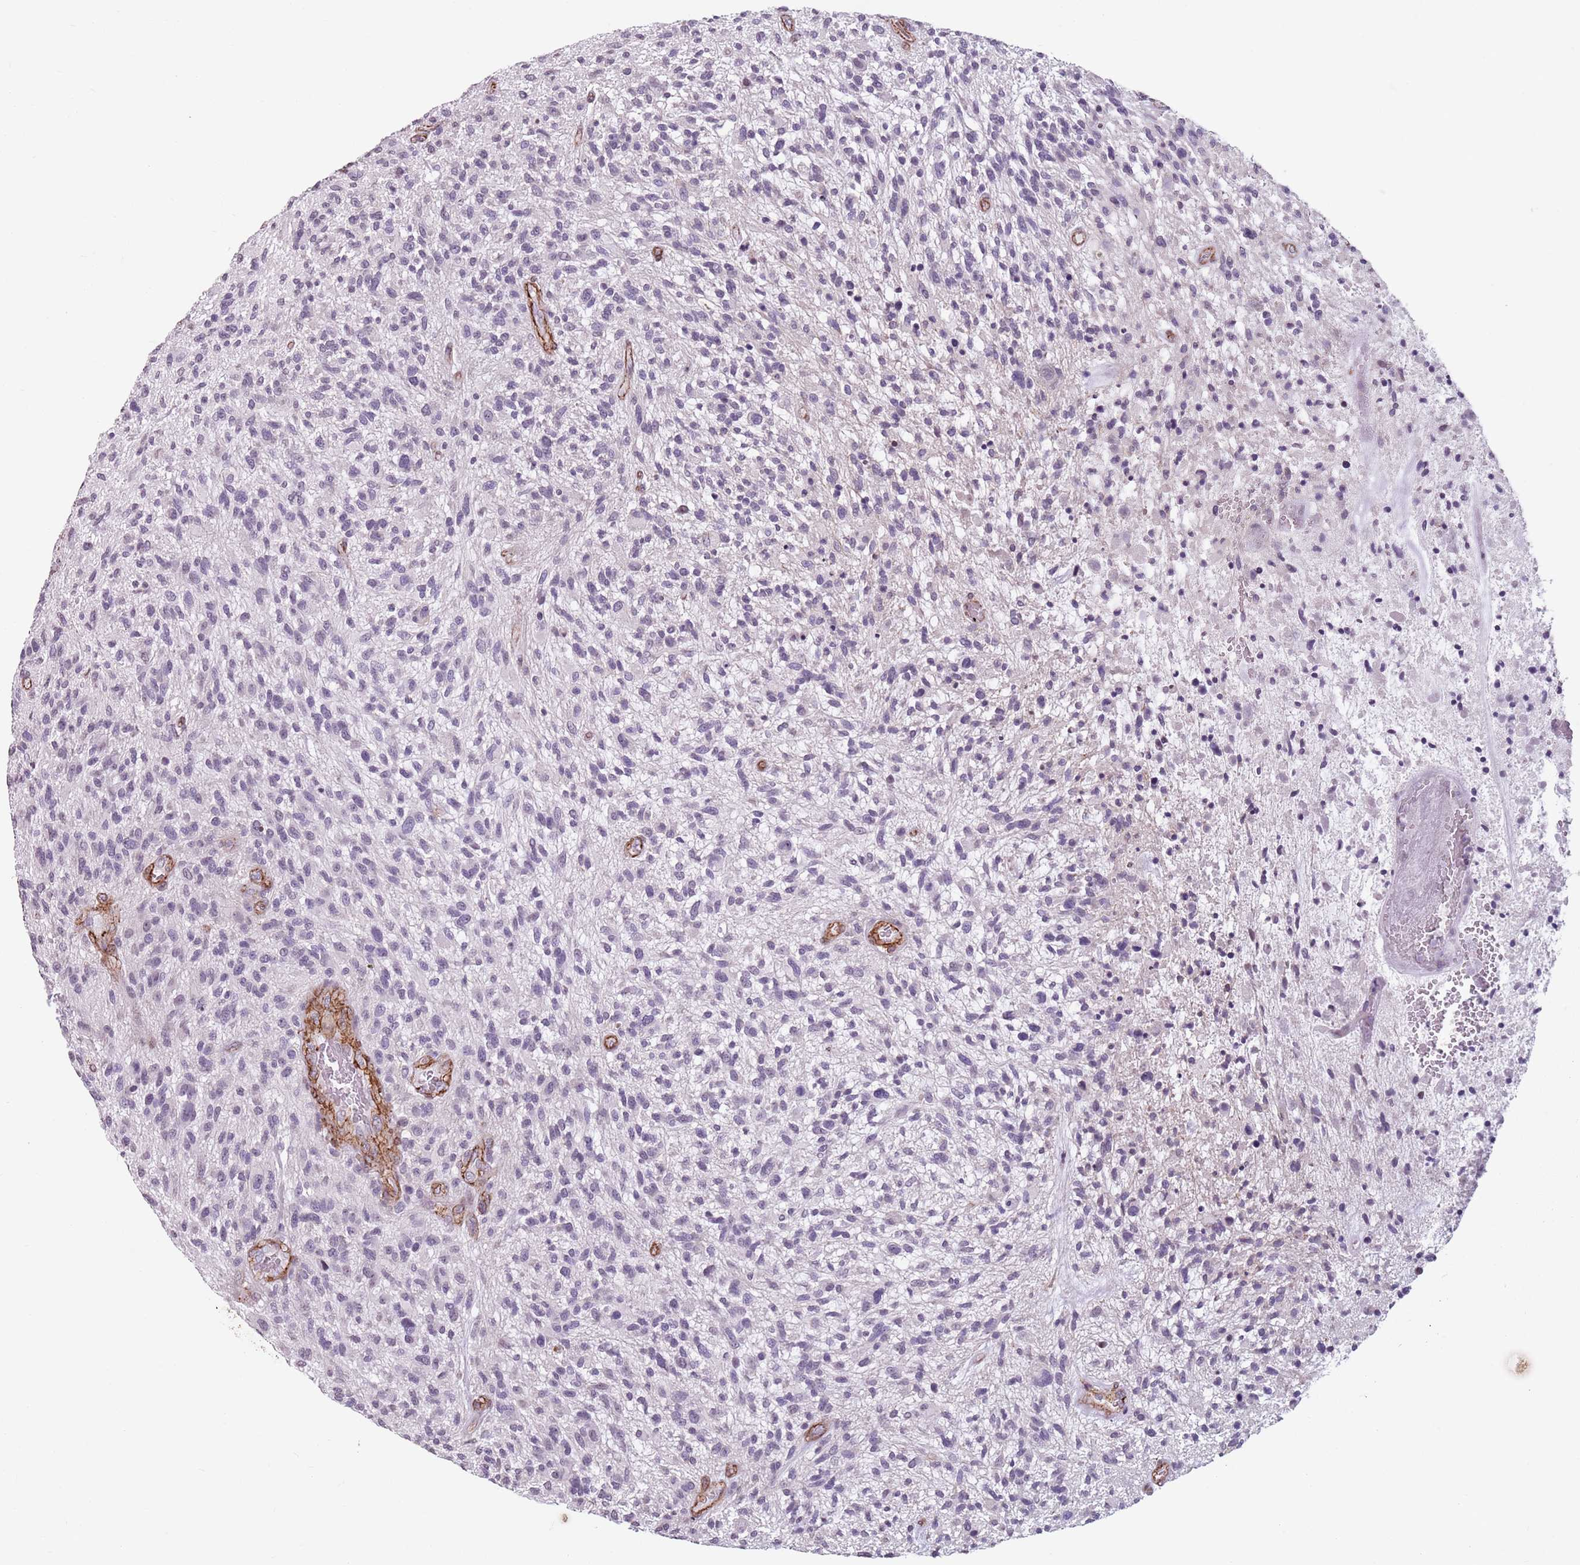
{"staining": {"intensity": "negative", "quantity": "none", "location": "none"}, "tissue": "glioma", "cell_type": "Tumor cells", "image_type": "cancer", "snomed": [{"axis": "morphology", "description": "Glioma, malignant, High grade"}, {"axis": "topography", "description": "Brain"}], "caption": "The image demonstrates no staining of tumor cells in glioma.", "gene": "TMC4", "patient": {"sex": "male", "age": 47}}